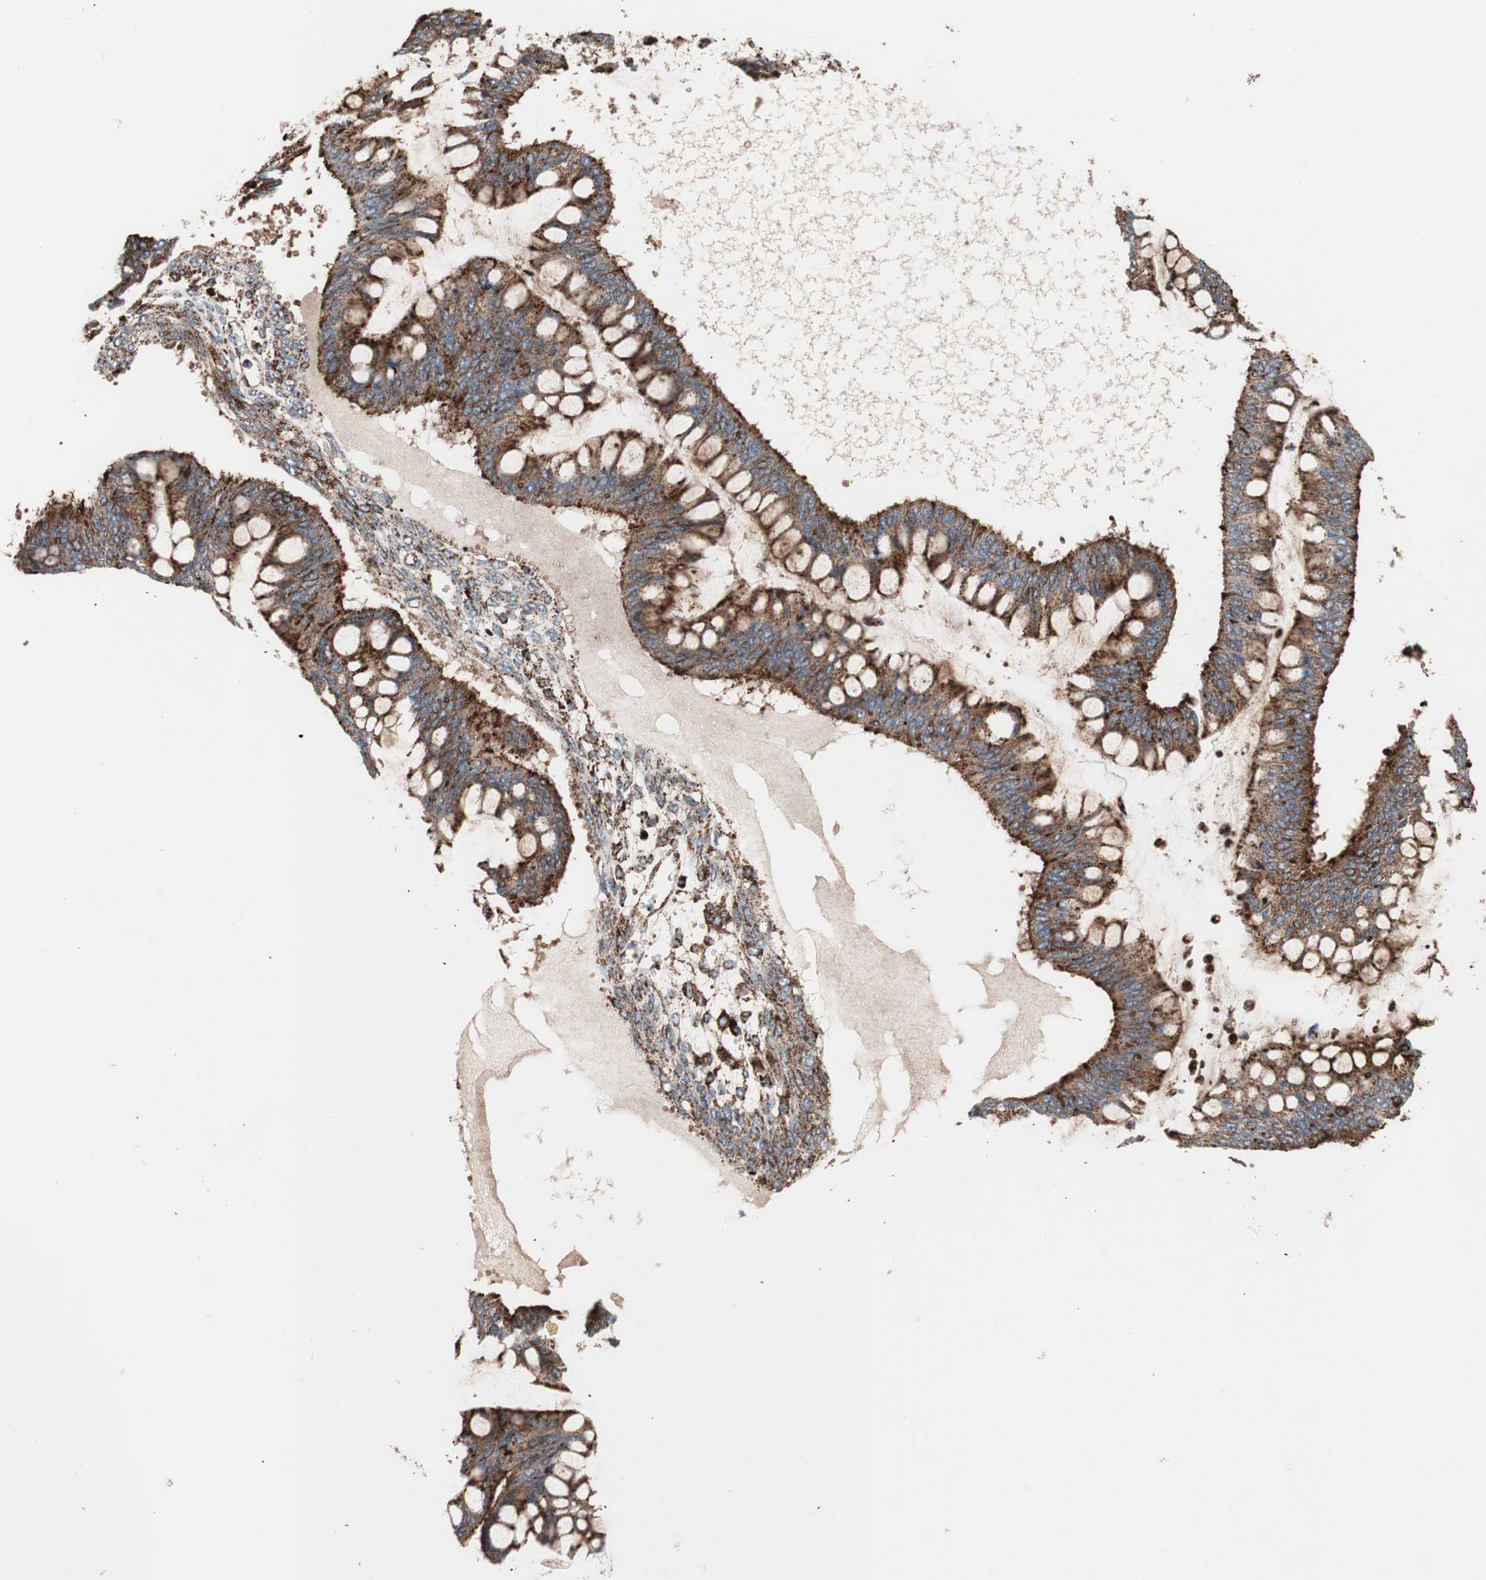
{"staining": {"intensity": "strong", "quantity": ">75%", "location": "cytoplasmic/membranous"}, "tissue": "ovarian cancer", "cell_type": "Tumor cells", "image_type": "cancer", "snomed": [{"axis": "morphology", "description": "Cystadenocarcinoma, mucinous, NOS"}, {"axis": "topography", "description": "Ovary"}], "caption": "Immunohistochemical staining of ovarian cancer shows high levels of strong cytoplasmic/membranous expression in about >75% of tumor cells.", "gene": "LAMP1", "patient": {"sex": "female", "age": 73}}